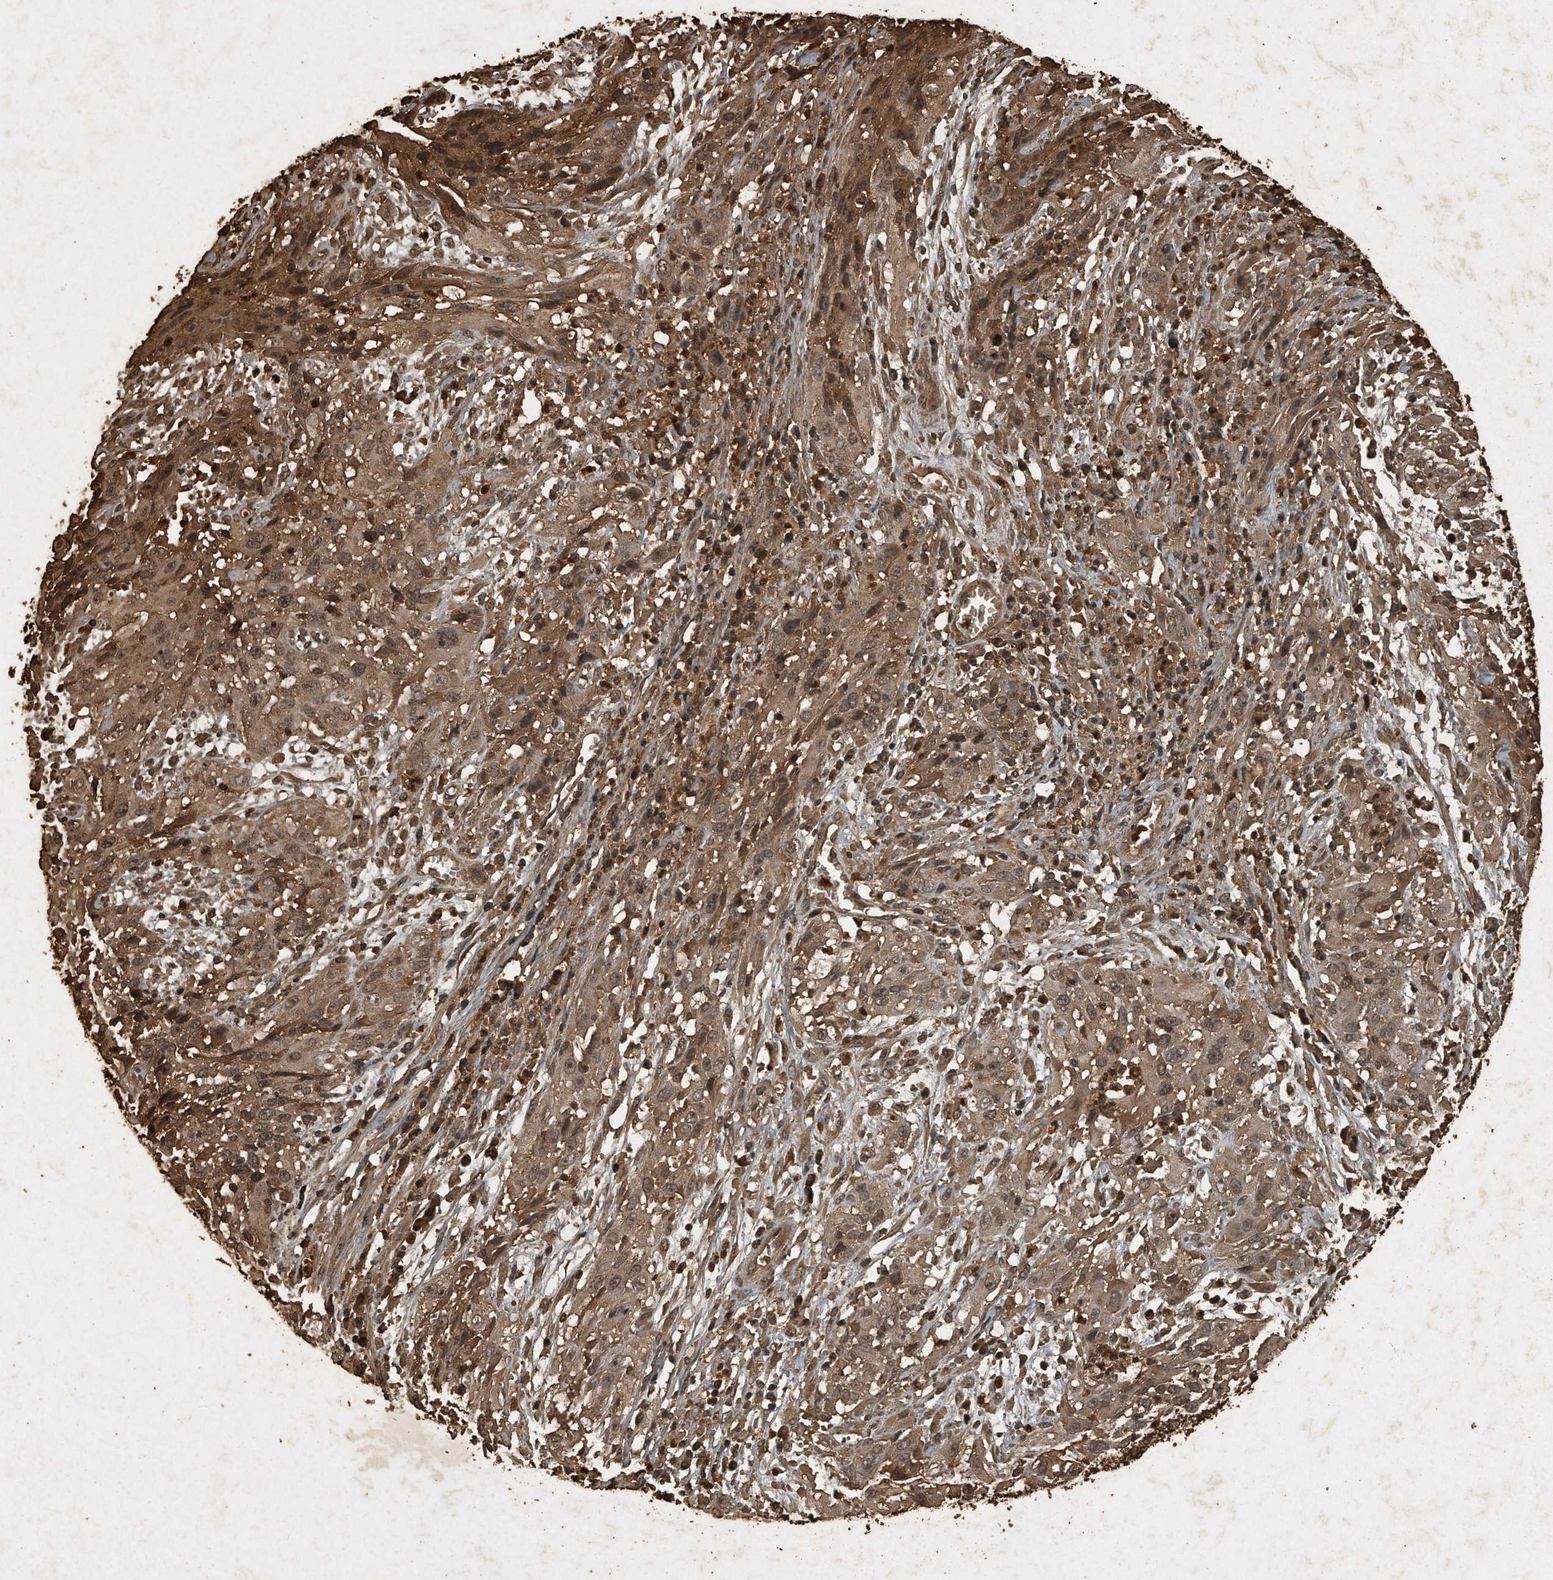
{"staining": {"intensity": "moderate", "quantity": ">75%", "location": "cytoplasmic/membranous,nuclear"}, "tissue": "cervical cancer", "cell_type": "Tumor cells", "image_type": "cancer", "snomed": [{"axis": "morphology", "description": "Squamous cell carcinoma, NOS"}, {"axis": "topography", "description": "Cervix"}], "caption": "An immunohistochemistry image of tumor tissue is shown. Protein staining in brown shows moderate cytoplasmic/membranous and nuclear positivity in cervical cancer within tumor cells. The protein is shown in brown color, while the nuclei are stained blue.", "gene": "CFLAR", "patient": {"sex": "female", "age": 32}}